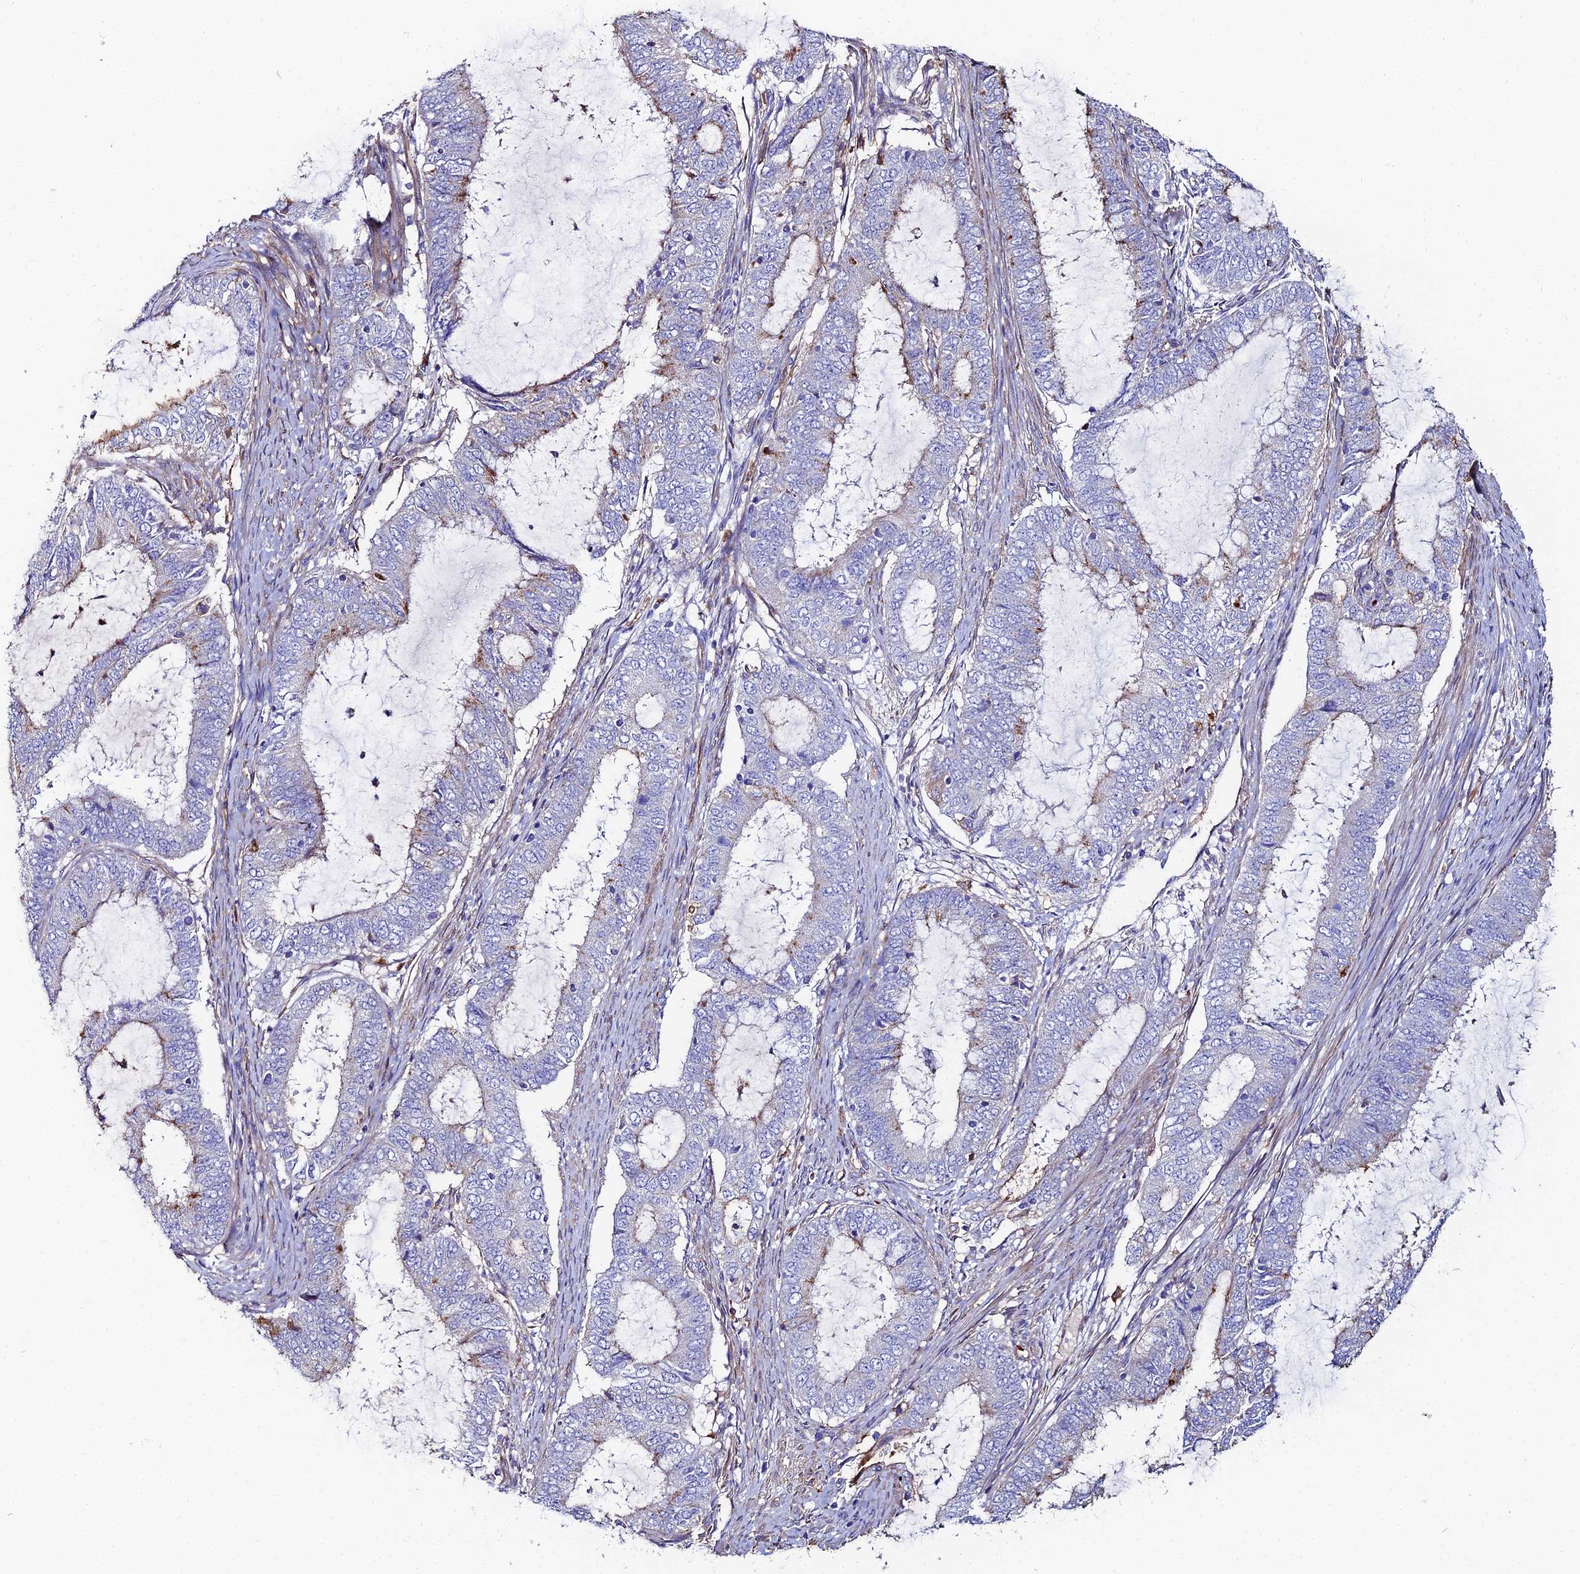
{"staining": {"intensity": "negative", "quantity": "none", "location": "none"}, "tissue": "endometrial cancer", "cell_type": "Tumor cells", "image_type": "cancer", "snomed": [{"axis": "morphology", "description": "Adenocarcinoma, NOS"}, {"axis": "topography", "description": "Endometrium"}], "caption": "Immunohistochemistry of endometrial adenocarcinoma shows no staining in tumor cells. (DAB IHC, high magnification).", "gene": "C6", "patient": {"sex": "female", "age": 51}}